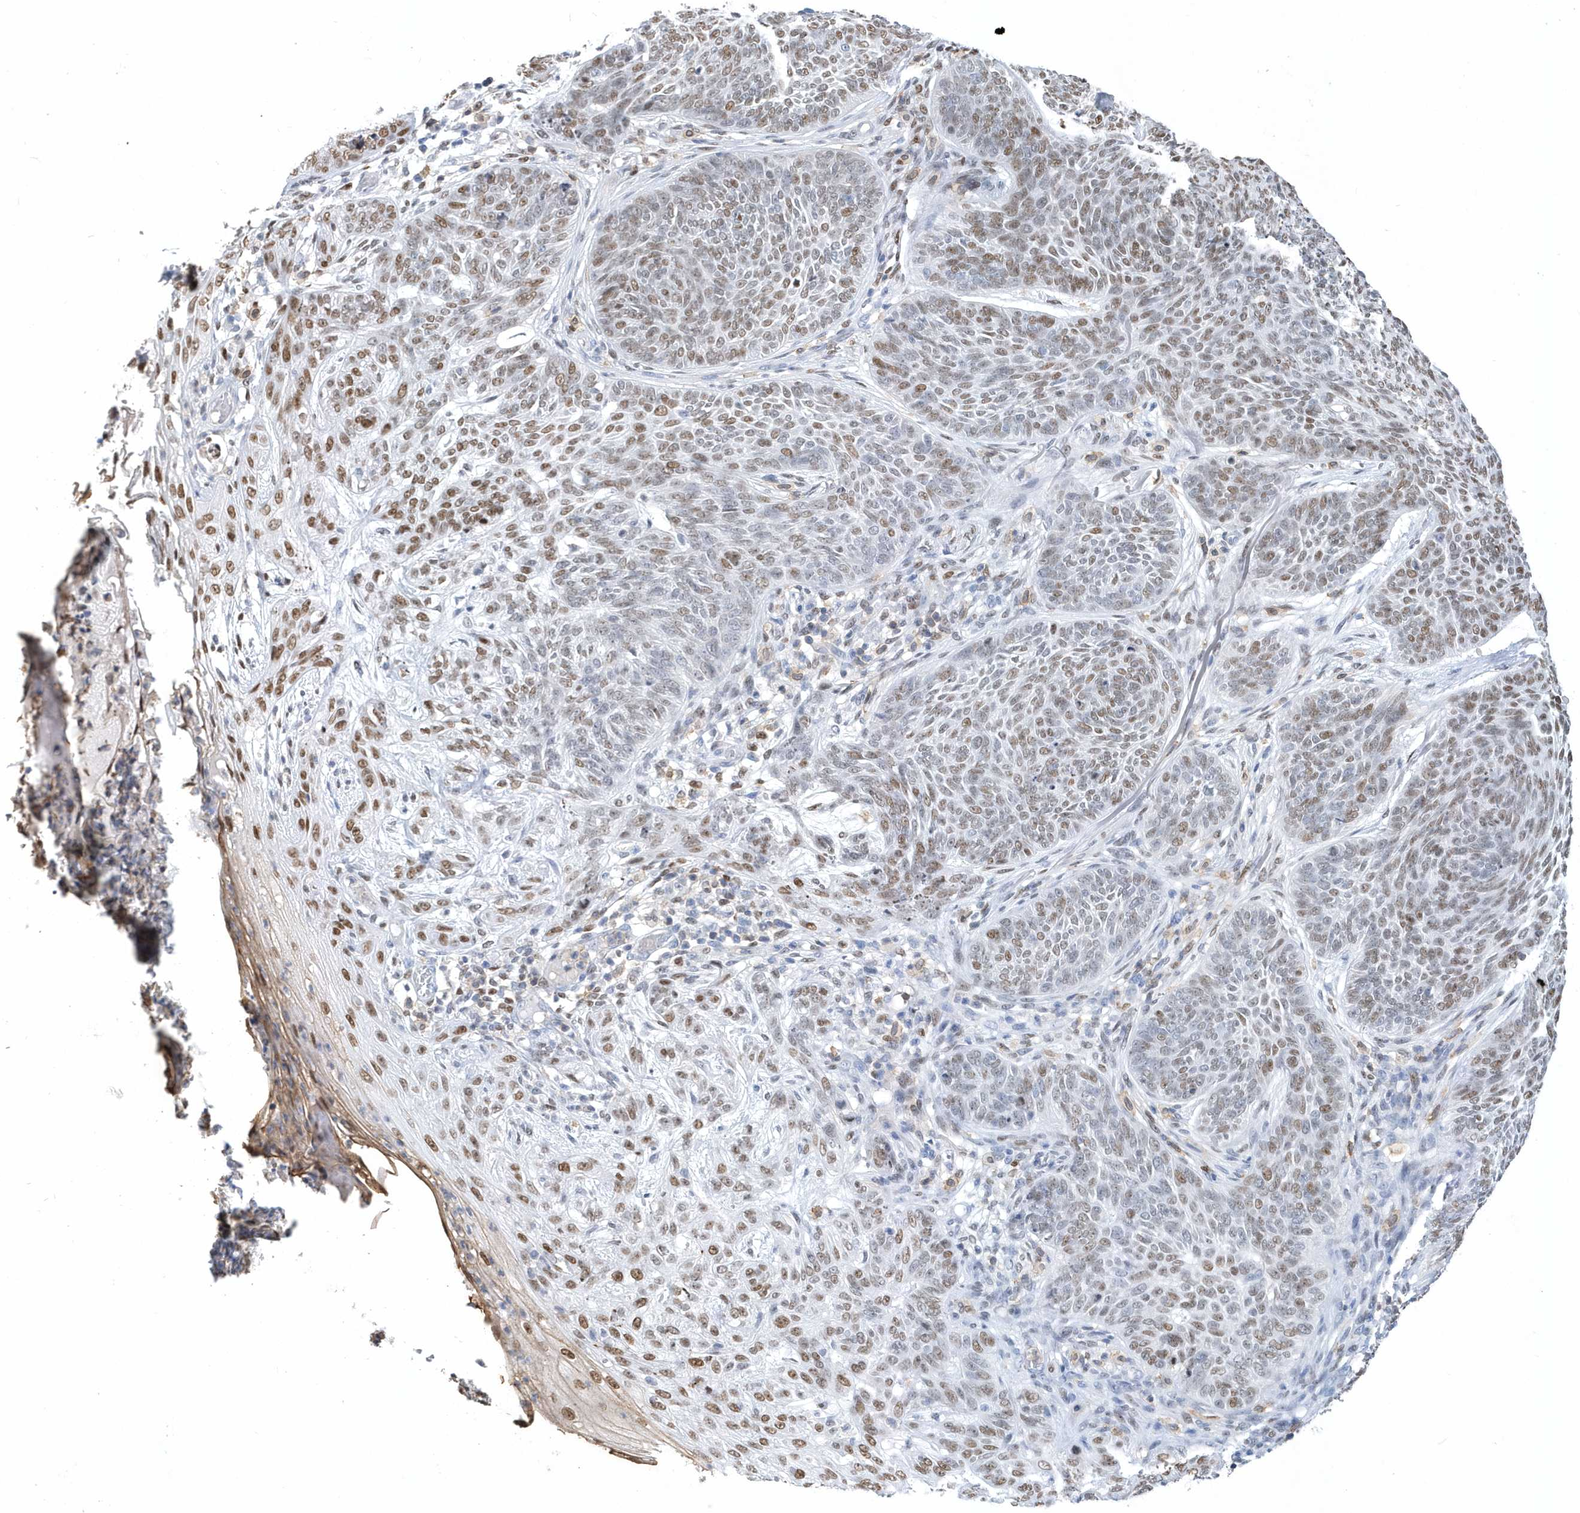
{"staining": {"intensity": "moderate", "quantity": "25%-75%", "location": "nuclear"}, "tissue": "skin cancer", "cell_type": "Tumor cells", "image_type": "cancer", "snomed": [{"axis": "morphology", "description": "Basal cell carcinoma"}, {"axis": "topography", "description": "Skin"}], "caption": "Protein analysis of skin basal cell carcinoma tissue shows moderate nuclear positivity in approximately 25%-75% of tumor cells. (brown staining indicates protein expression, while blue staining denotes nuclei).", "gene": "MACROH2A2", "patient": {"sex": "male", "age": 85}}